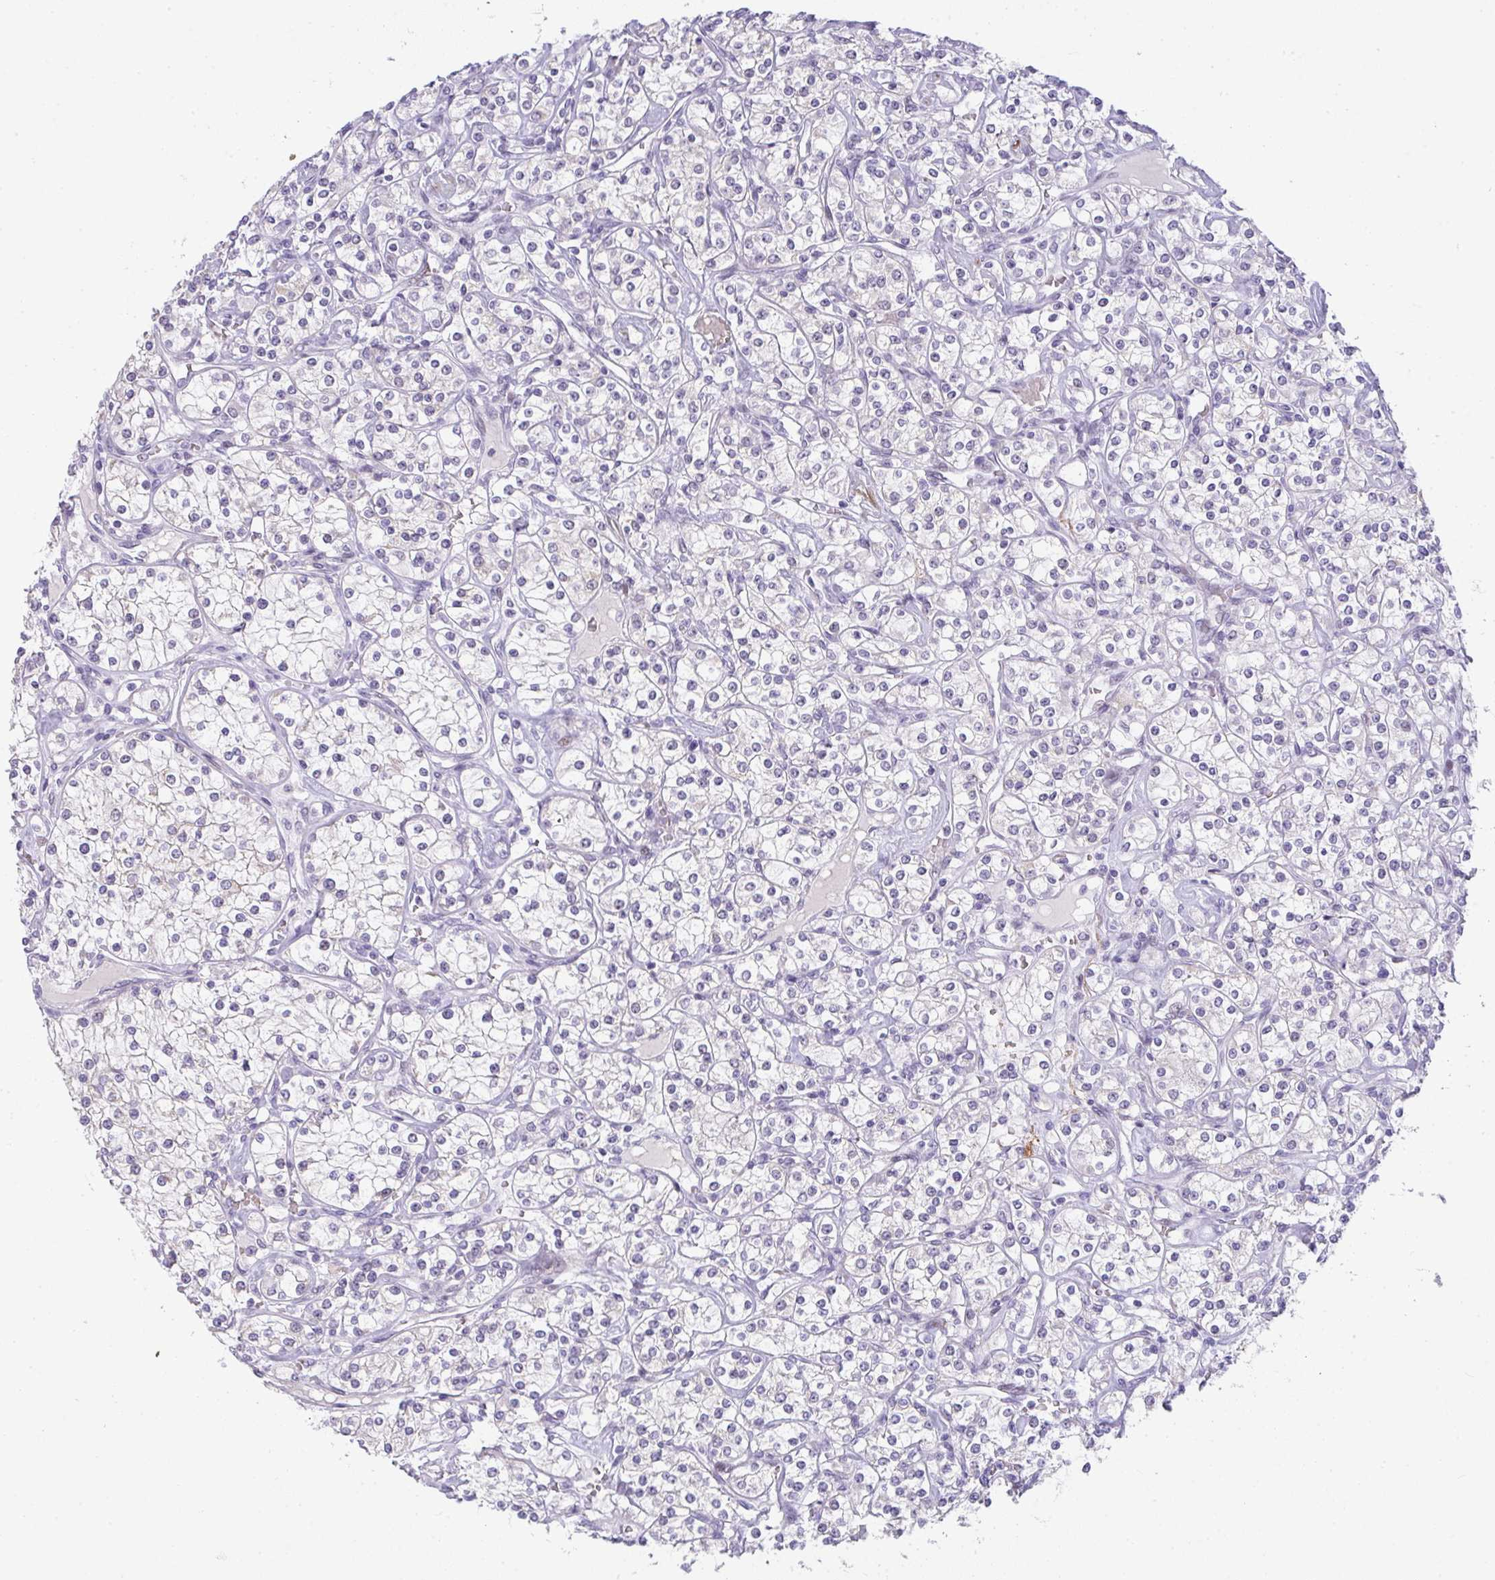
{"staining": {"intensity": "negative", "quantity": "none", "location": "none"}, "tissue": "renal cancer", "cell_type": "Tumor cells", "image_type": "cancer", "snomed": [{"axis": "morphology", "description": "Adenocarcinoma, NOS"}, {"axis": "topography", "description": "Kidney"}], "caption": "The immunohistochemistry image has no significant expression in tumor cells of renal cancer (adenocarcinoma) tissue.", "gene": "TNMD", "patient": {"sex": "male", "age": 77}}